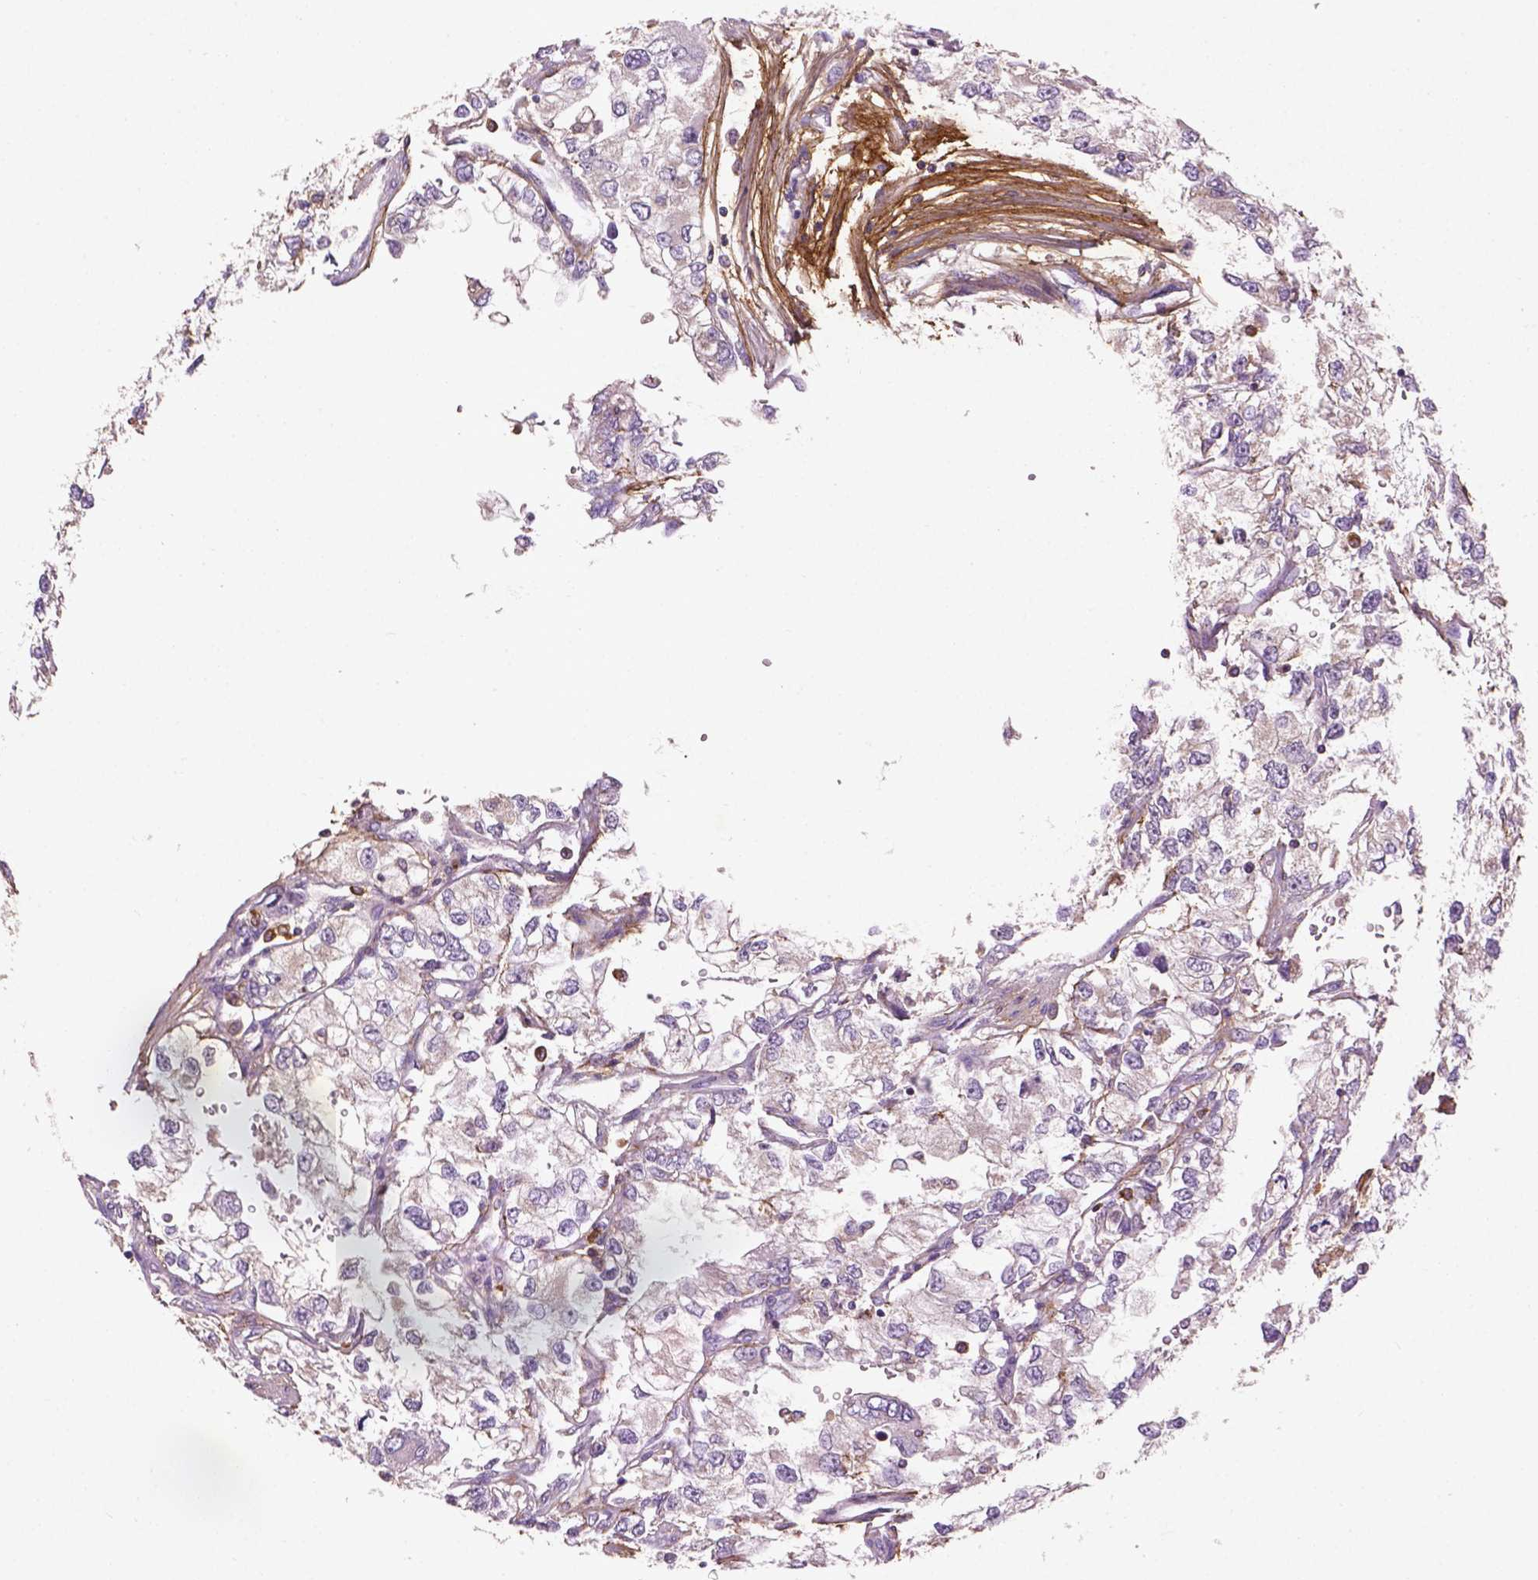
{"staining": {"intensity": "negative", "quantity": "none", "location": "none"}, "tissue": "renal cancer", "cell_type": "Tumor cells", "image_type": "cancer", "snomed": [{"axis": "morphology", "description": "Adenocarcinoma, NOS"}, {"axis": "topography", "description": "Kidney"}], "caption": "Tumor cells show no significant protein expression in renal adenocarcinoma.", "gene": "LRRC3C", "patient": {"sex": "female", "age": 59}}